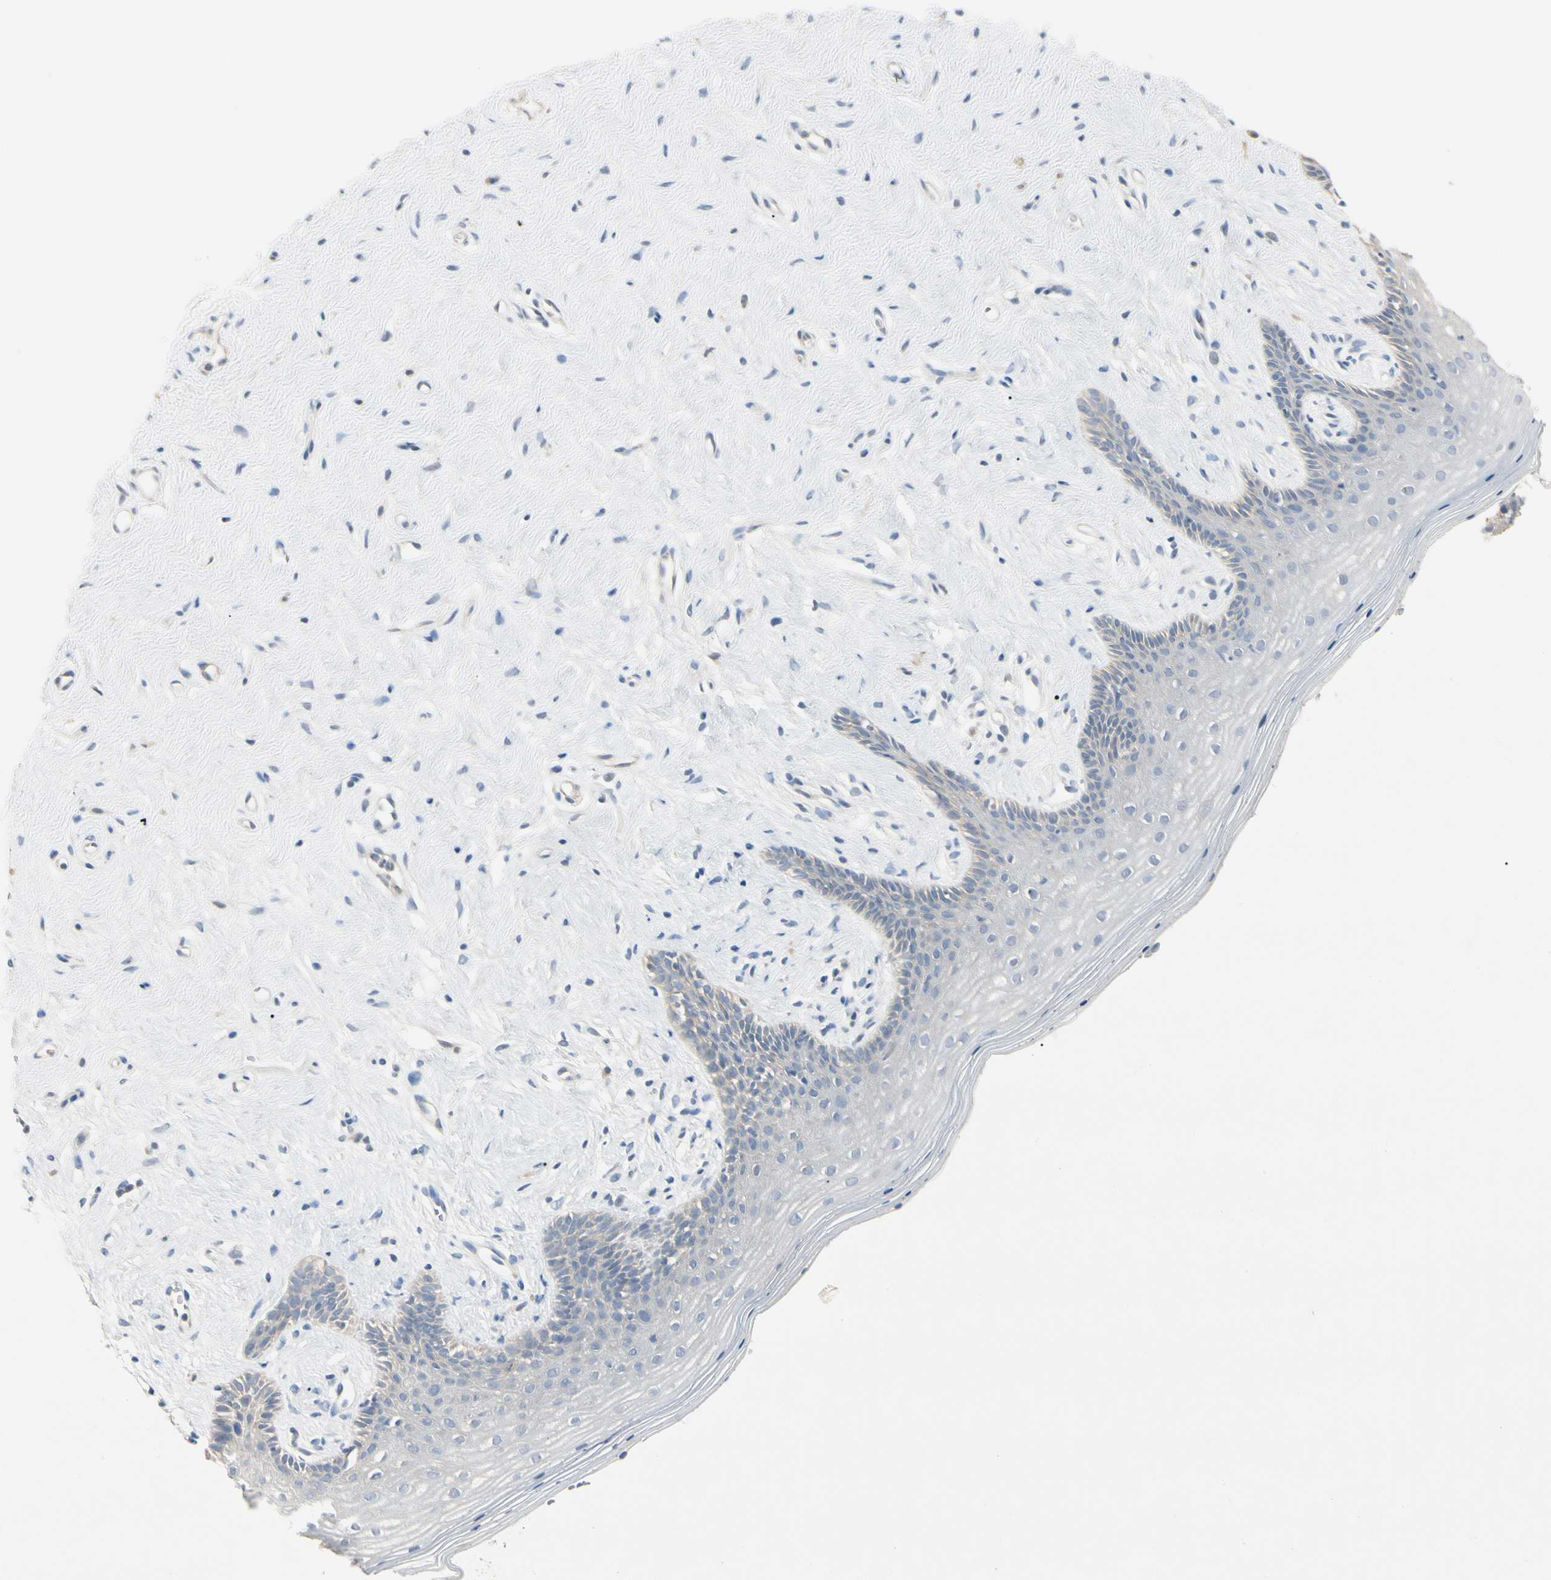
{"staining": {"intensity": "negative", "quantity": "none", "location": "none"}, "tissue": "vagina", "cell_type": "Squamous epithelial cells", "image_type": "normal", "snomed": [{"axis": "morphology", "description": "Normal tissue, NOS"}, {"axis": "topography", "description": "Vagina"}], "caption": "This is a micrograph of immunohistochemistry (IHC) staining of benign vagina, which shows no positivity in squamous epithelial cells. (Stains: DAB immunohistochemistry (IHC) with hematoxylin counter stain, Microscopy: brightfield microscopy at high magnification).", "gene": "PRSS21", "patient": {"sex": "female", "age": 44}}